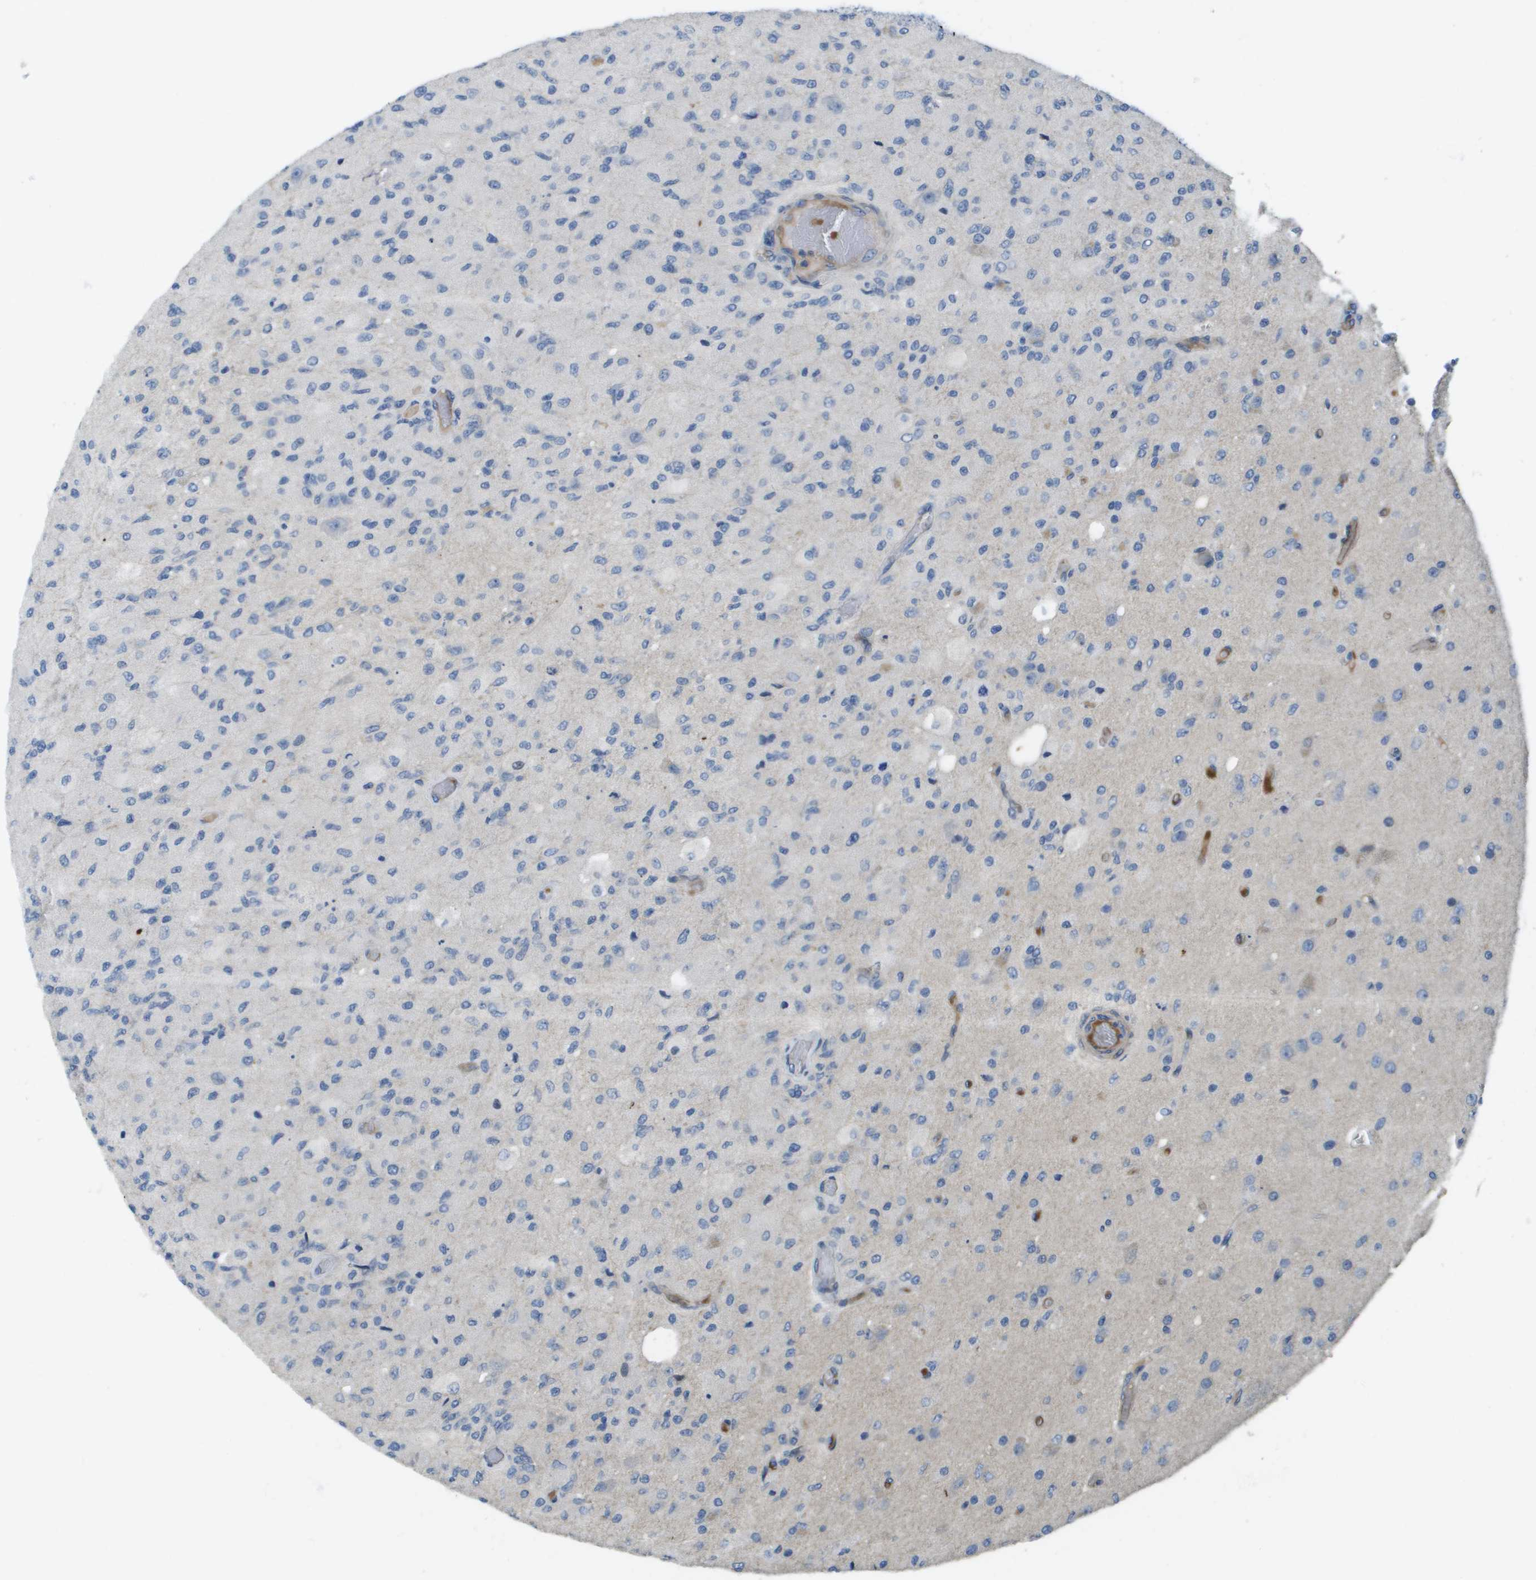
{"staining": {"intensity": "negative", "quantity": "none", "location": "none"}, "tissue": "glioma", "cell_type": "Tumor cells", "image_type": "cancer", "snomed": [{"axis": "morphology", "description": "Normal tissue, NOS"}, {"axis": "morphology", "description": "Glioma, malignant, High grade"}, {"axis": "topography", "description": "Cerebral cortex"}], "caption": "DAB immunohistochemical staining of human glioma shows no significant expression in tumor cells.", "gene": "KRT23", "patient": {"sex": "male", "age": 77}}